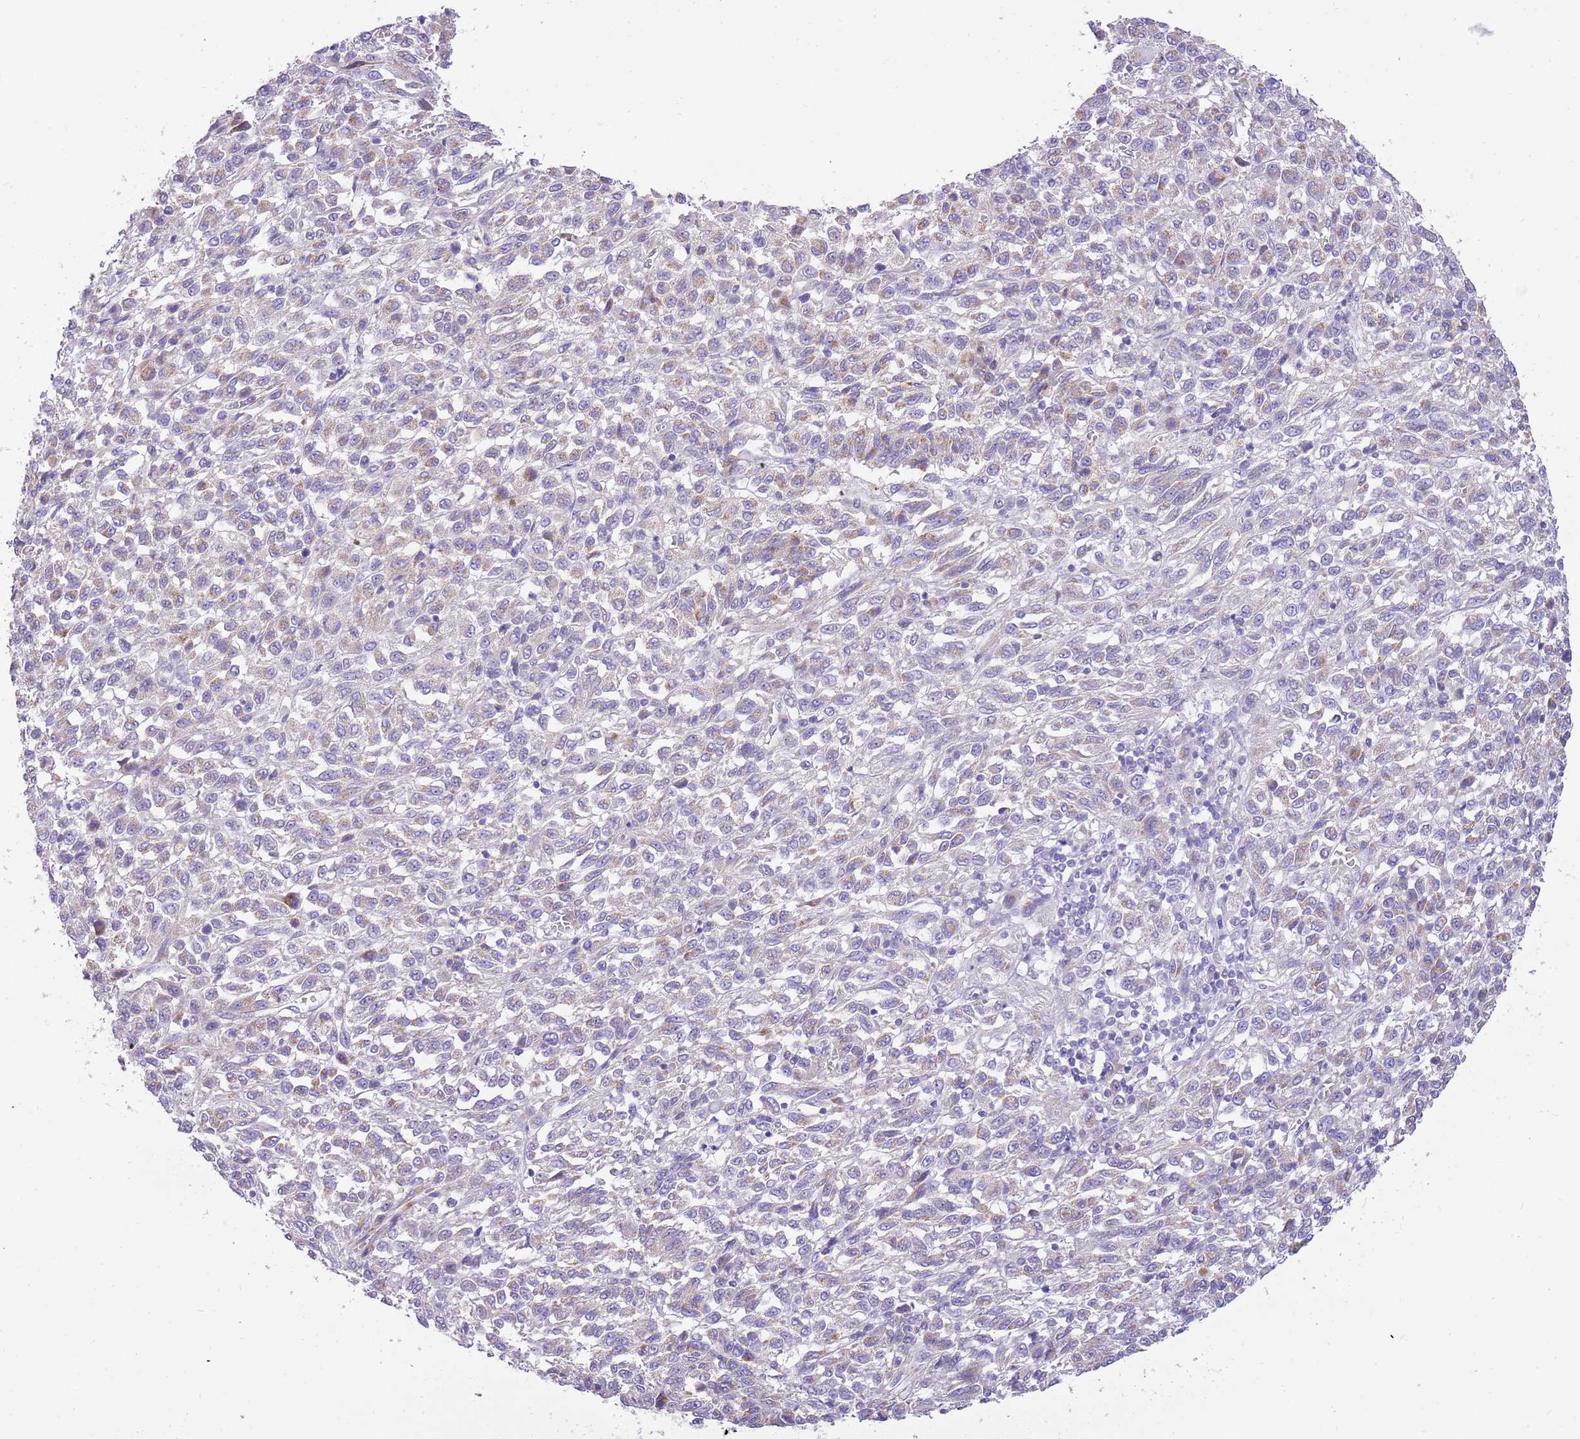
{"staining": {"intensity": "weak", "quantity": "<25%", "location": "cytoplasmic/membranous"}, "tissue": "melanoma", "cell_type": "Tumor cells", "image_type": "cancer", "snomed": [{"axis": "morphology", "description": "Malignant melanoma, Metastatic site"}, {"axis": "topography", "description": "Lung"}], "caption": "Image shows no significant protein positivity in tumor cells of malignant melanoma (metastatic site).", "gene": "SERINC3", "patient": {"sex": "male", "age": 64}}